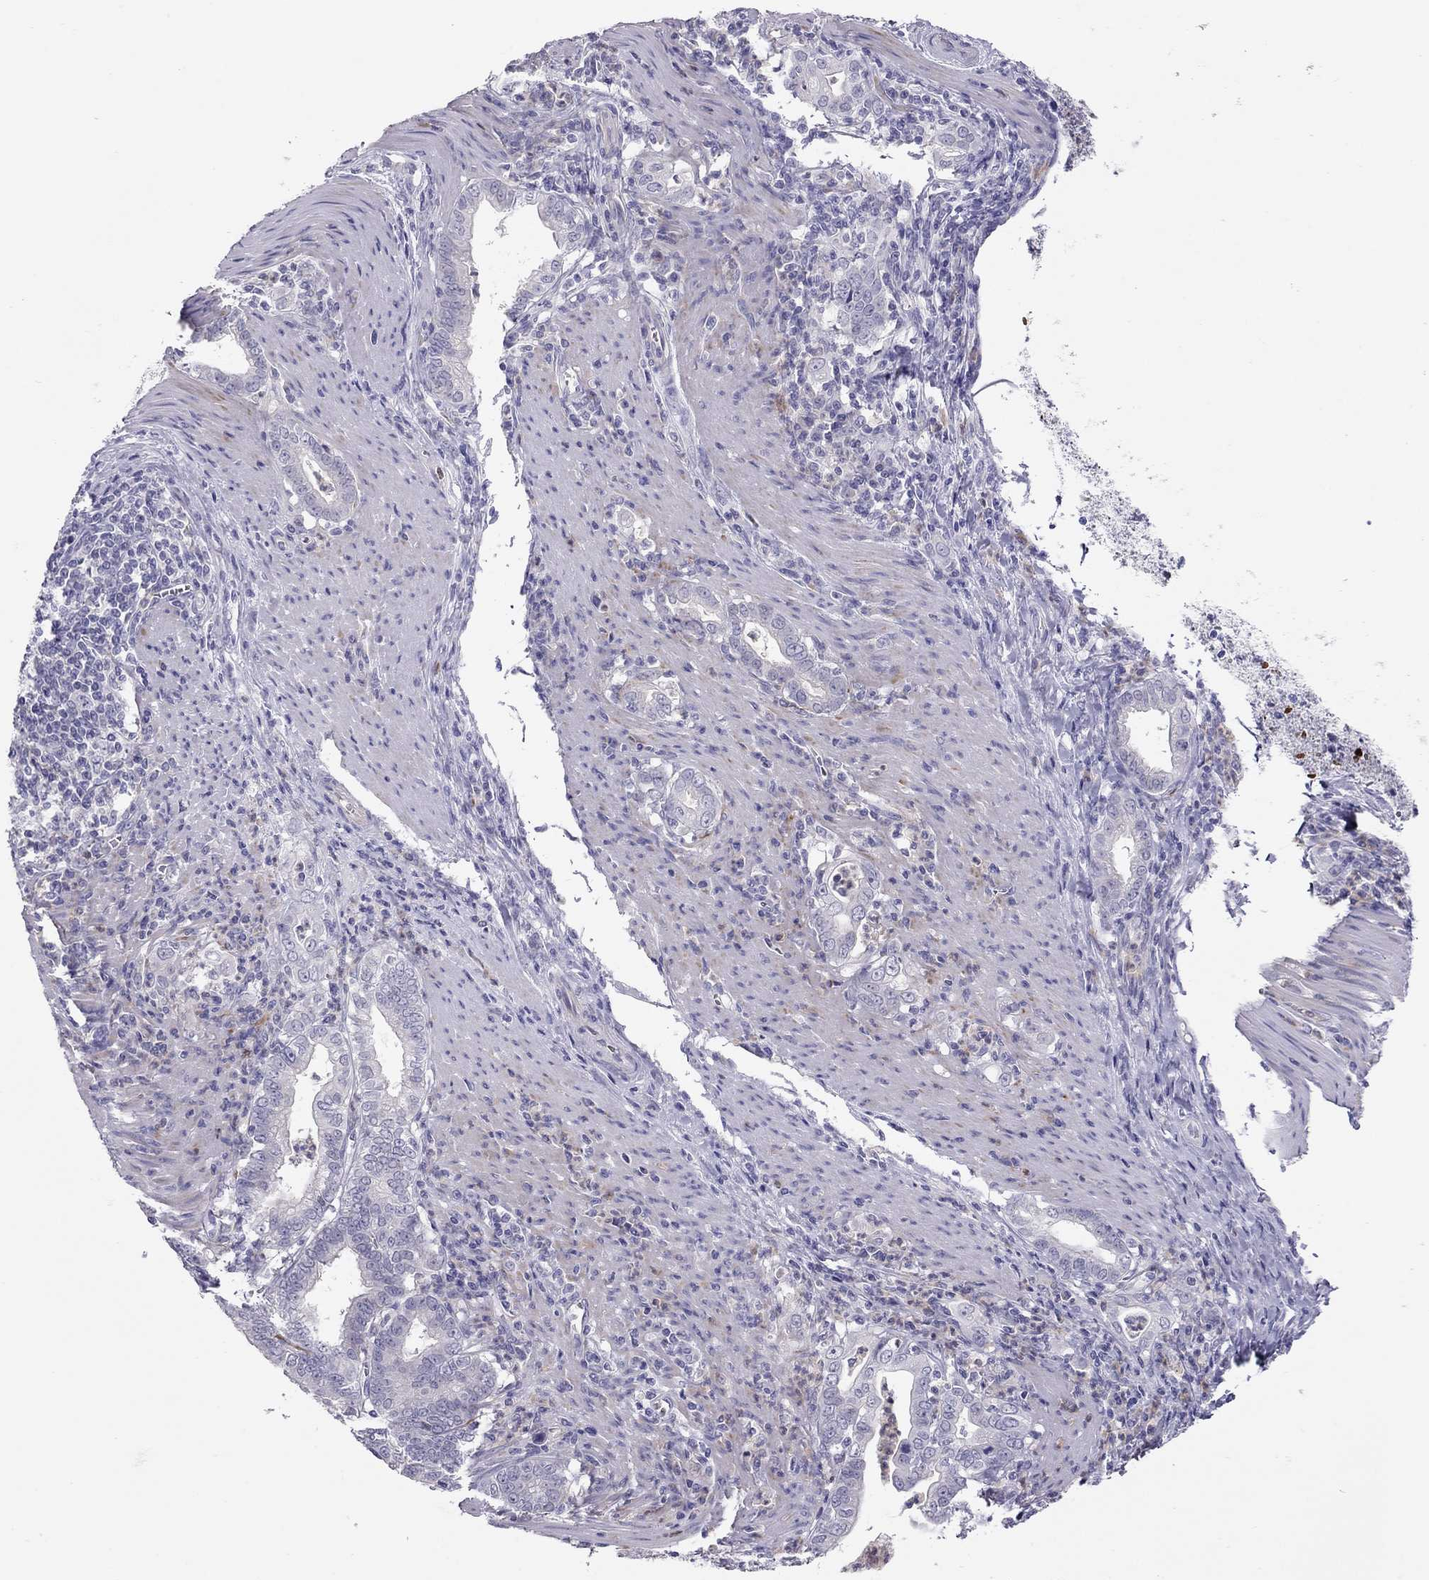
{"staining": {"intensity": "negative", "quantity": "none", "location": "none"}, "tissue": "stomach cancer", "cell_type": "Tumor cells", "image_type": "cancer", "snomed": [{"axis": "morphology", "description": "Adenocarcinoma, NOS"}, {"axis": "topography", "description": "Stomach, upper"}], "caption": "Stomach cancer stained for a protein using immunohistochemistry (IHC) demonstrates no expression tumor cells.", "gene": "FRMD1", "patient": {"sex": "female", "age": 79}}